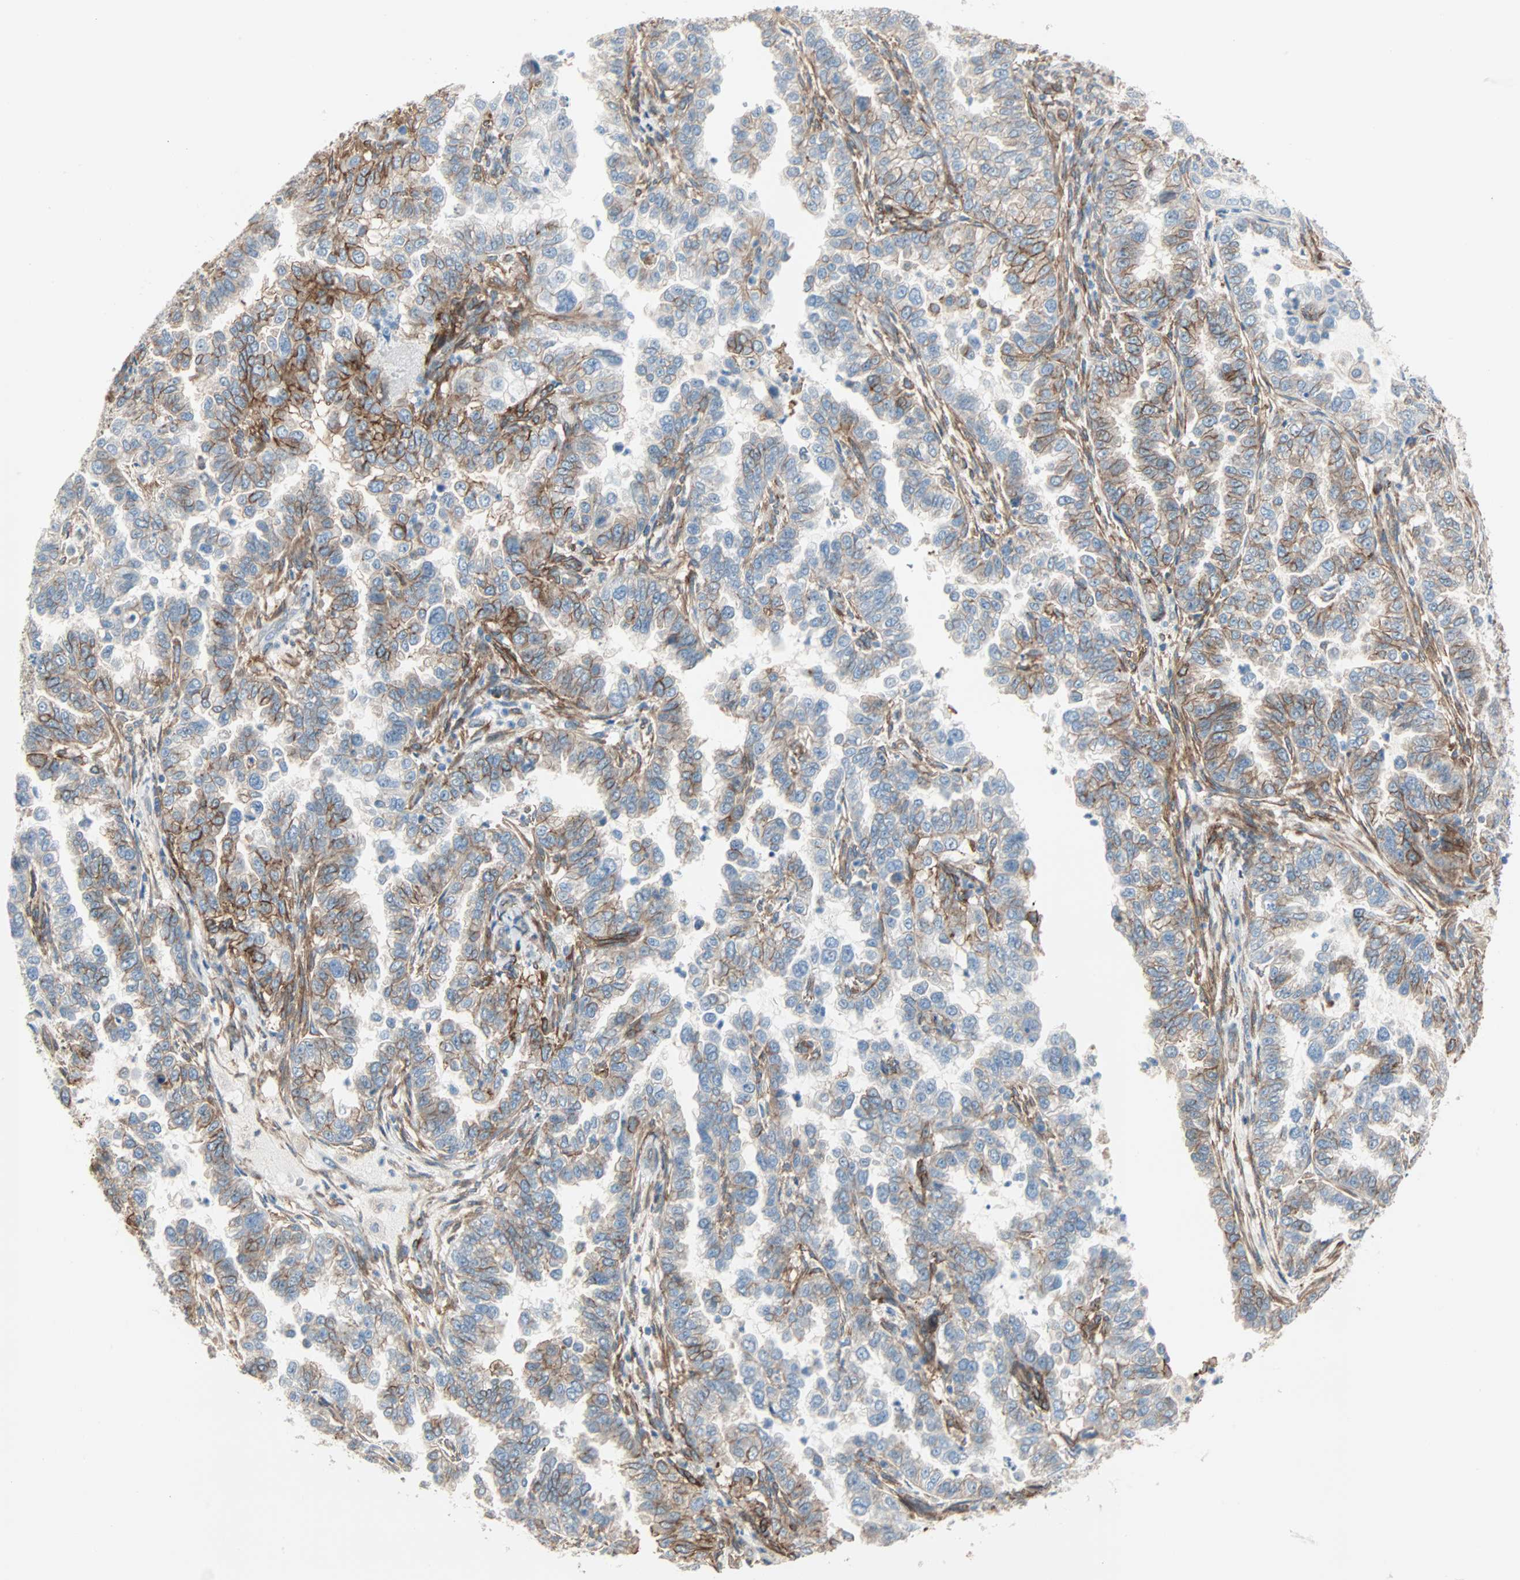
{"staining": {"intensity": "weak", "quantity": "25%-75%", "location": "cytoplasmic/membranous"}, "tissue": "endometrial cancer", "cell_type": "Tumor cells", "image_type": "cancer", "snomed": [{"axis": "morphology", "description": "Adenocarcinoma, NOS"}, {"axis": "topography", "description": "Endometrium"}], "caption": "About 25%-75% of tumor cells in endometrial adenocarcinoma show weak cytoplasmic/membranous protein positivity as visualized by brown immunohistochemical staining.", "gene": "EPB41L2", "patient": {"sex": "female", "age": 85}}